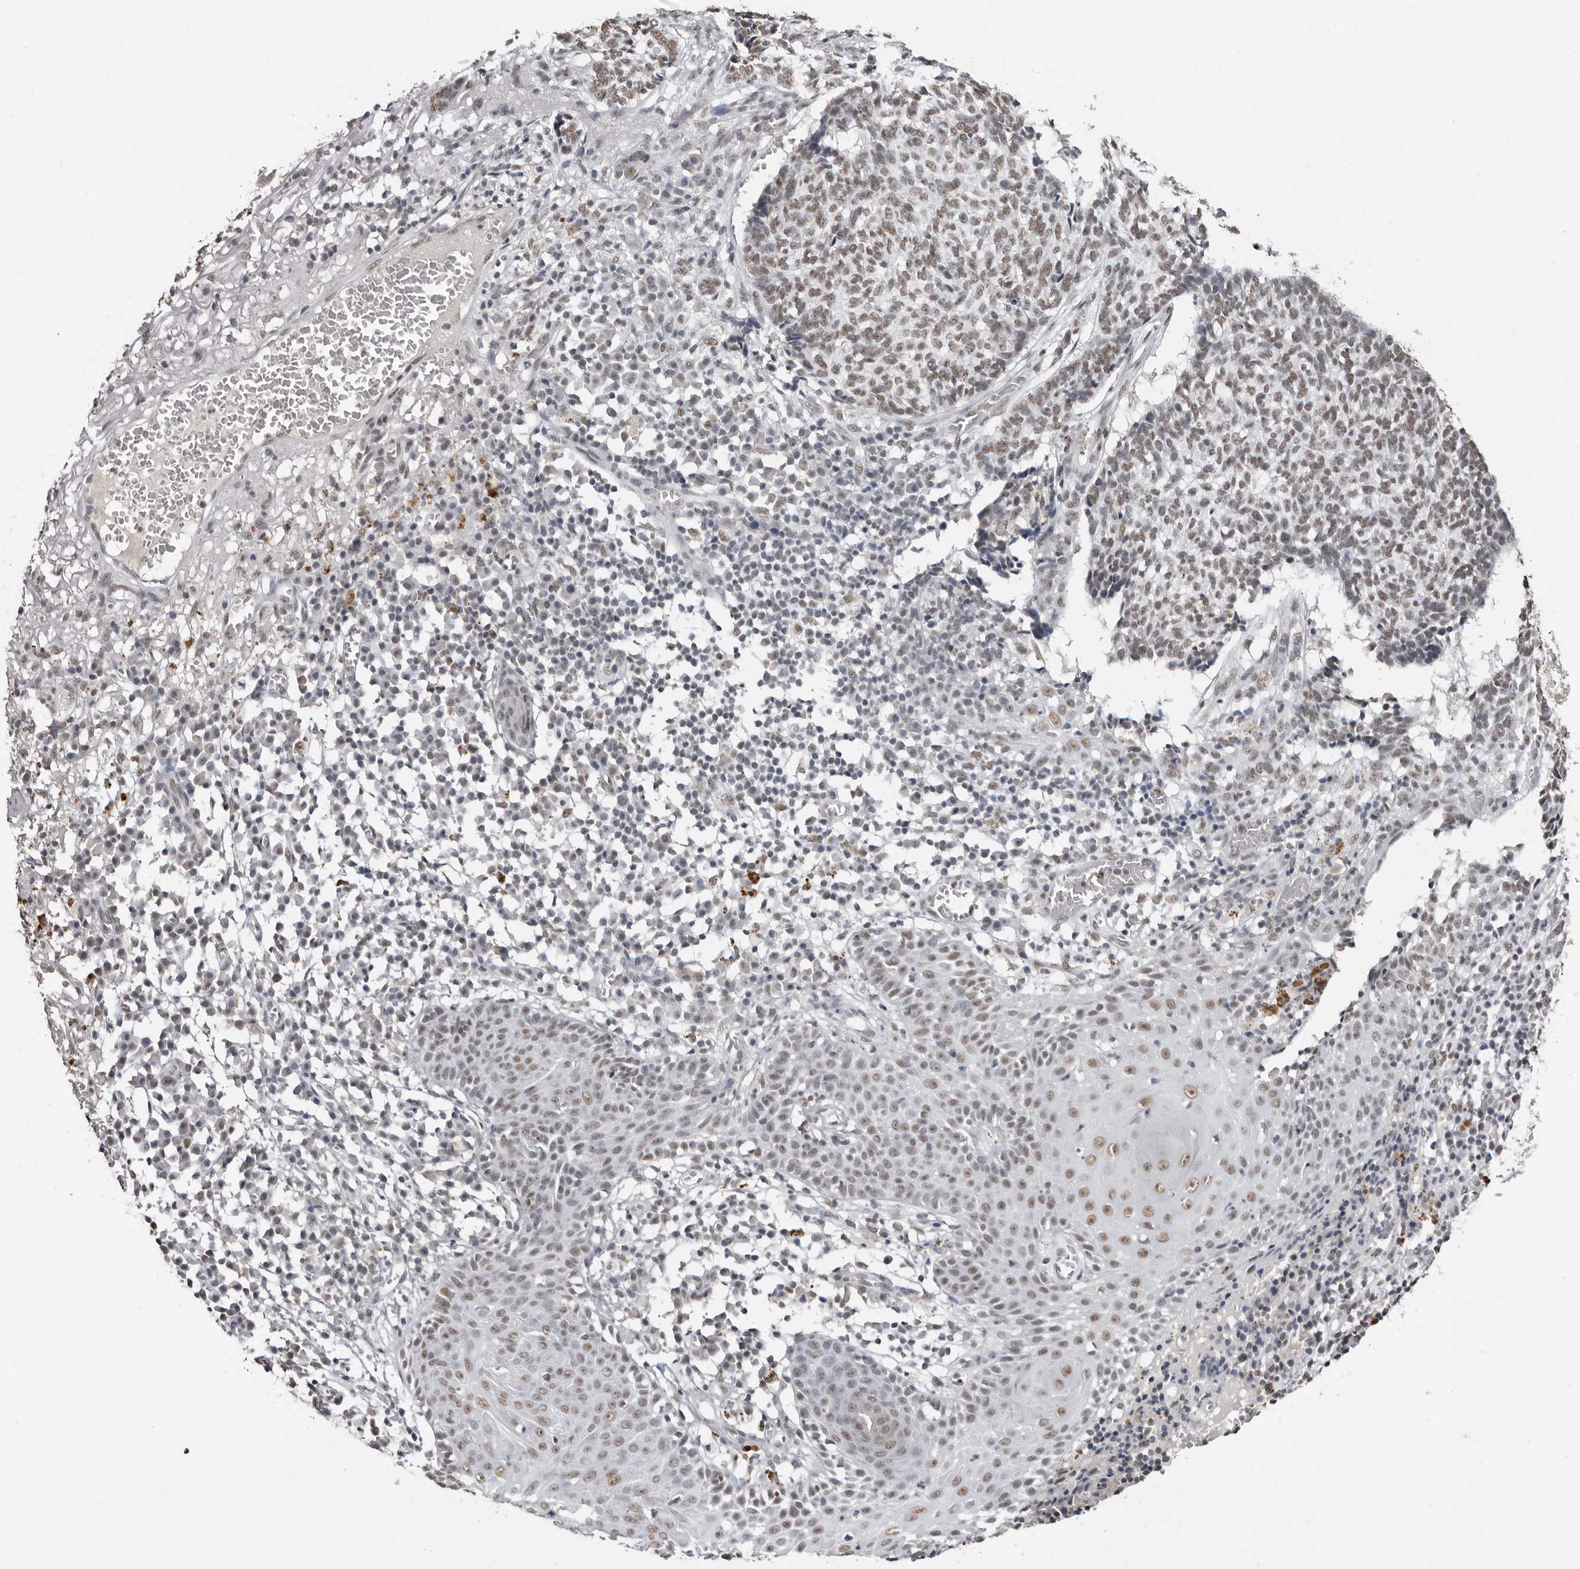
{"staining": {"intensity": "weak", "quantity": ">75%", "location": "nuclear"}, "tissue": "skin cancer", "cell_type": "Tumor cells", "image_type": "cancer", "snomed": [{"axis": "morphology", "description": "Basal cell carcinoma"}, {"axis": "topography", "description": "Skin"}], "caption": "Immunohistochemistry (DAB) staining of skin basal cell carcinoma exhibits weak nuclear protein staining in approximately >75% of tumor cells. Ihc stains the protein in brown and the nuclei are stained blue.", "gene": "SCAF4", "patient": {"sex": "male", "age": 85}}